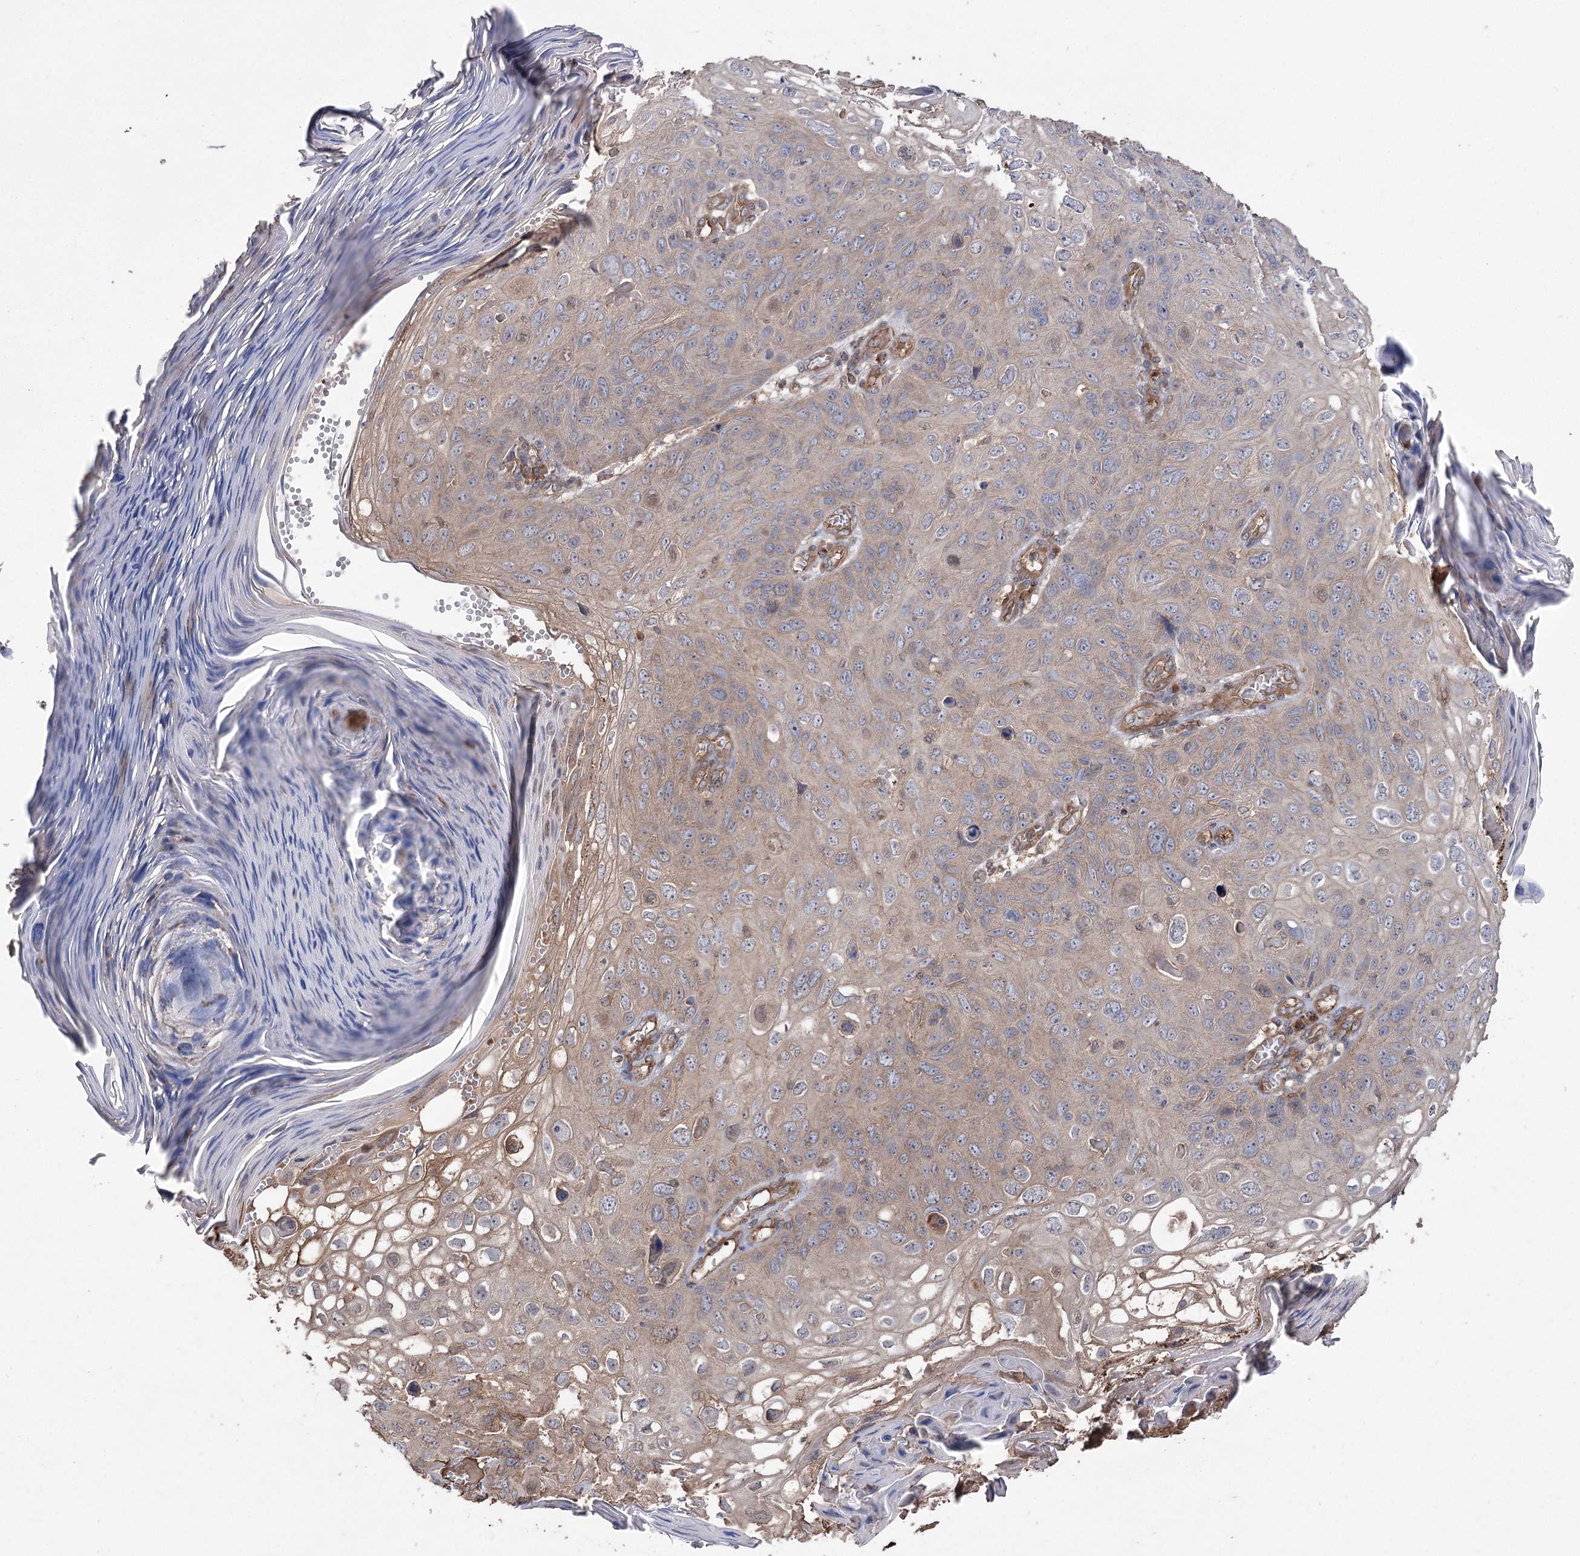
{"staining": {"intensity": "weak", "quantity": ">75%", "location": "cytoplasmic/membranous"}, "tissue": "skin cancer", "cell_type": "Tumor cells", "image_type": "cancer", "snomed": [{"axis": "morphology", "description": "Squamous cell carcinoma, NOS"}, {"axis": "topography", "description": "Skin"}], "caption": "Immunohistochemistry (IHC) of human skin squamous cell carcinoma displays low levels of weak cytoplasmic/membranous expression in approximately >75% of tumor cells. The staining was performed using DAB, with brown indicating positive protein expression. Nuclei are stained blue with hematoxylin.", "gene": "LARS2", "patient": {"sex": "female", "age": 90}}